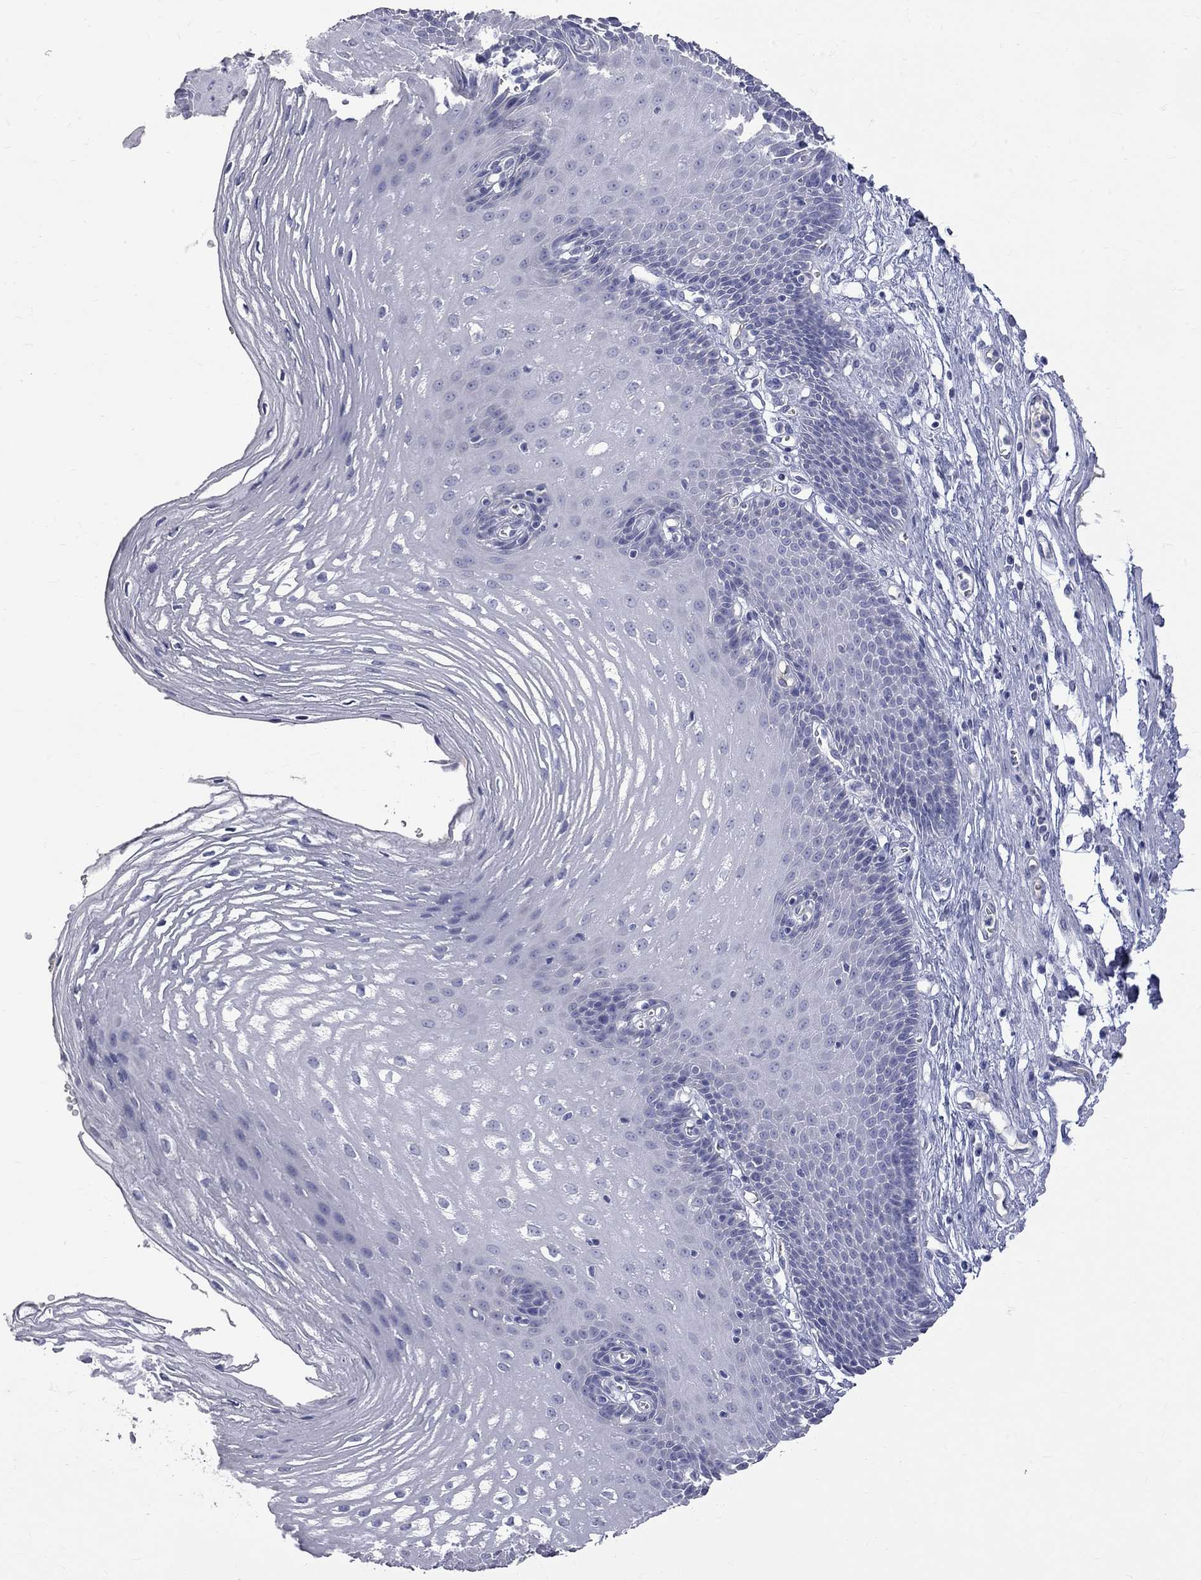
{"staining": {"intensity": "negative", "quantity": "none", "location": "none"}, "tissue": "esophagus", "cell_type": "Squamous epithelial cells", "image_type": "normal", "snomed": [{"axis": "morphology", "description": "Normal tissue, NOS"}, {"axis": "topography", "description": "Esophagus"}], "caption": "Image shows no protein staining in squamous epithelial cells of normal esophagus.", "gene": "KCND2", "patient": {"sex": "male", "age": 72}}